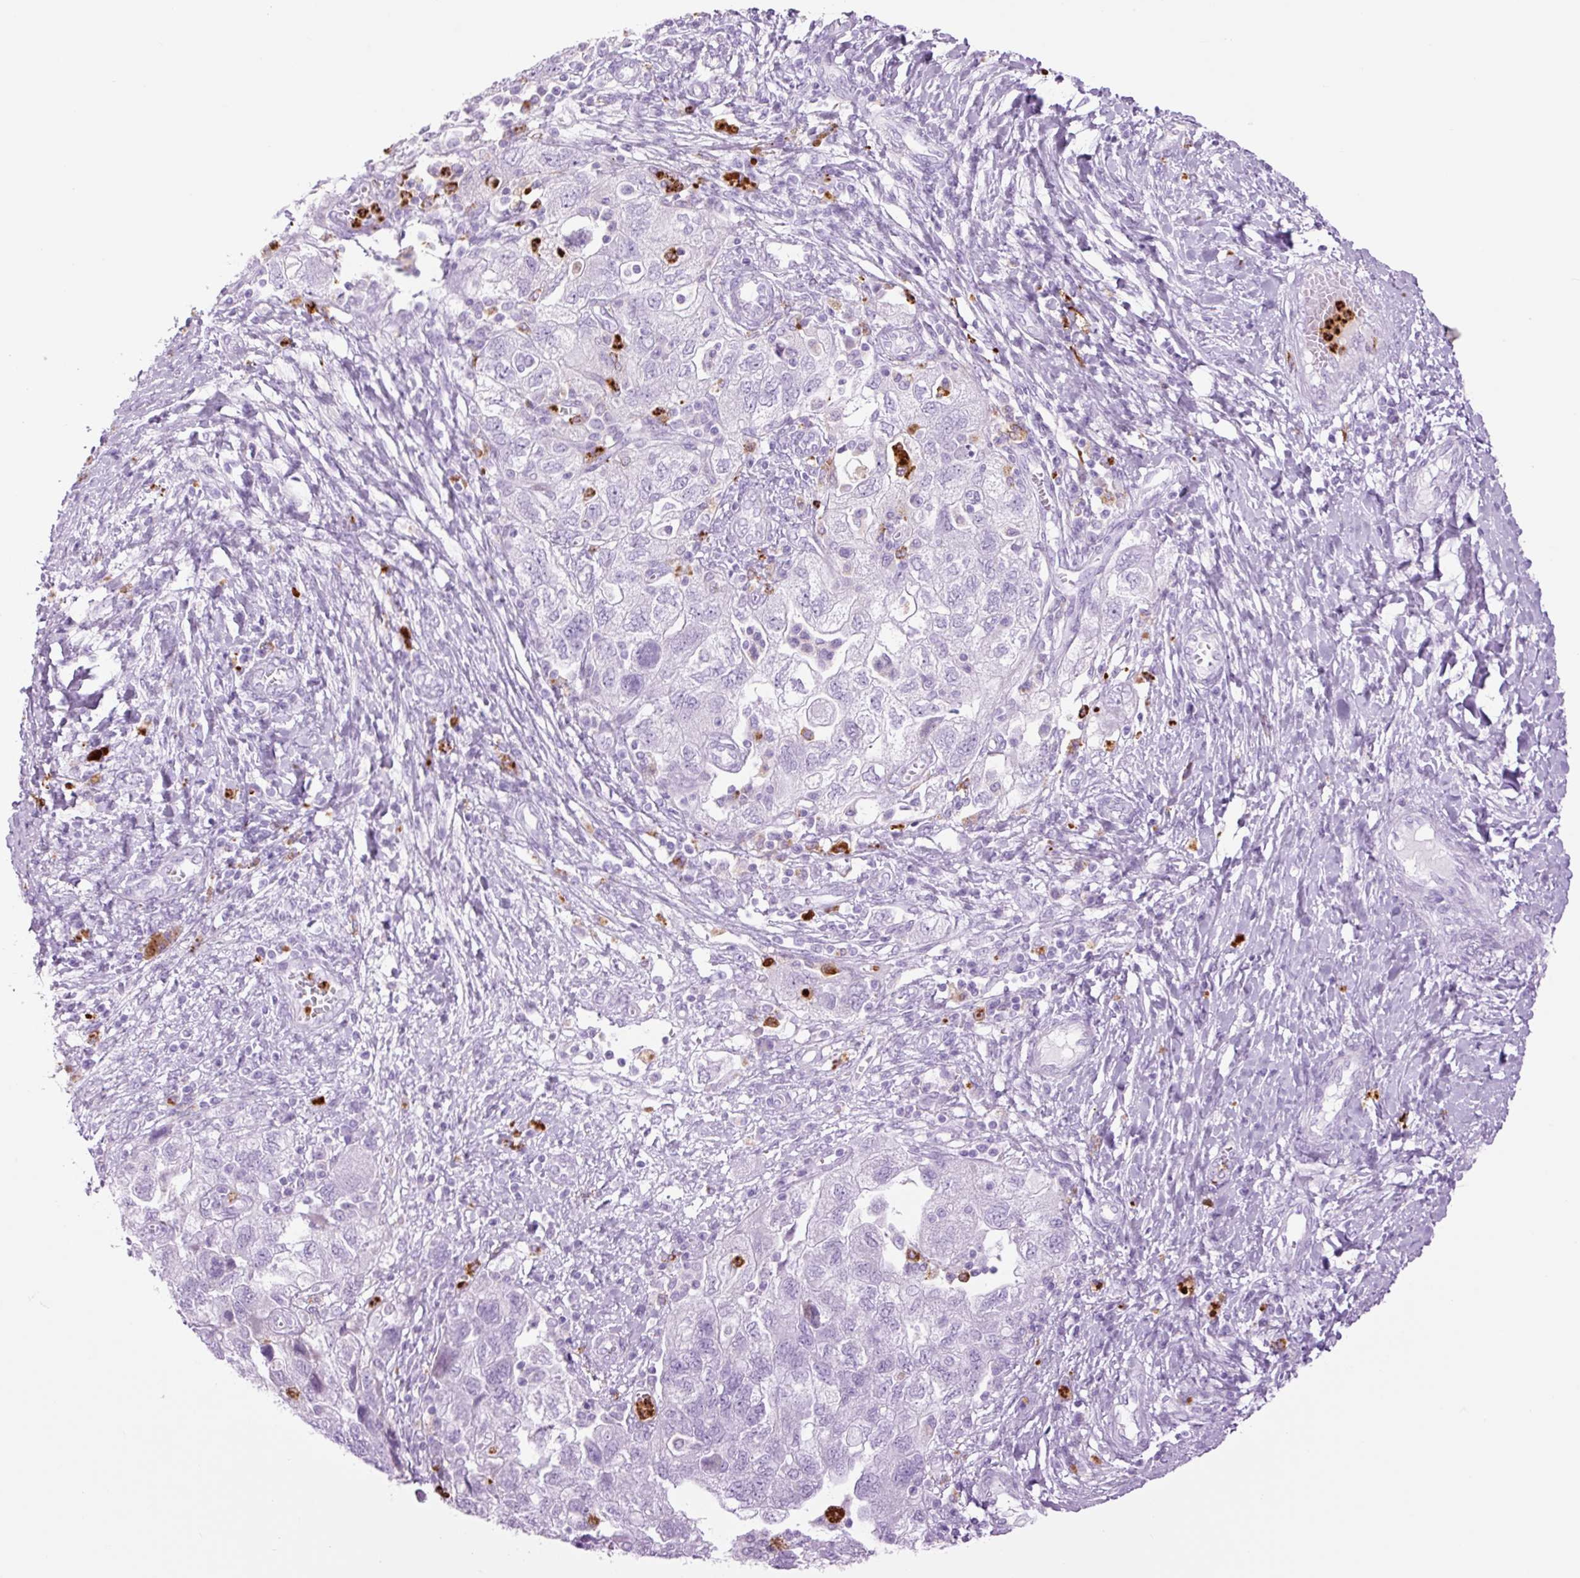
{"staining": {"intensity": "negative", "quantity": "none", "location": "none"}, "tissue": "ovarian cancer", "cell_type": "Tumor cells", "image_type": "cancer", "snomed": [{"axis": "morphology", "description": "Carcinoma, NOS"}, {"axis": "morphology", "description": "Cystadenocarcinoma, serous, NOS"}, {"axis": "topography", "description": "Ovary"}], "caption": "Immunohistochemistry image of human serous cystadenocarcinoma (ovarian) stained for a protein (brown), which shows no expression in tumor cells. The staining was performed using DAB to visualize the protein expression in brown, while the nuclei were stained in blue with hematoxylin (Magnification: 20x).", "gene": "LYZ", "patient": {"sex": "female", "age": 69}}